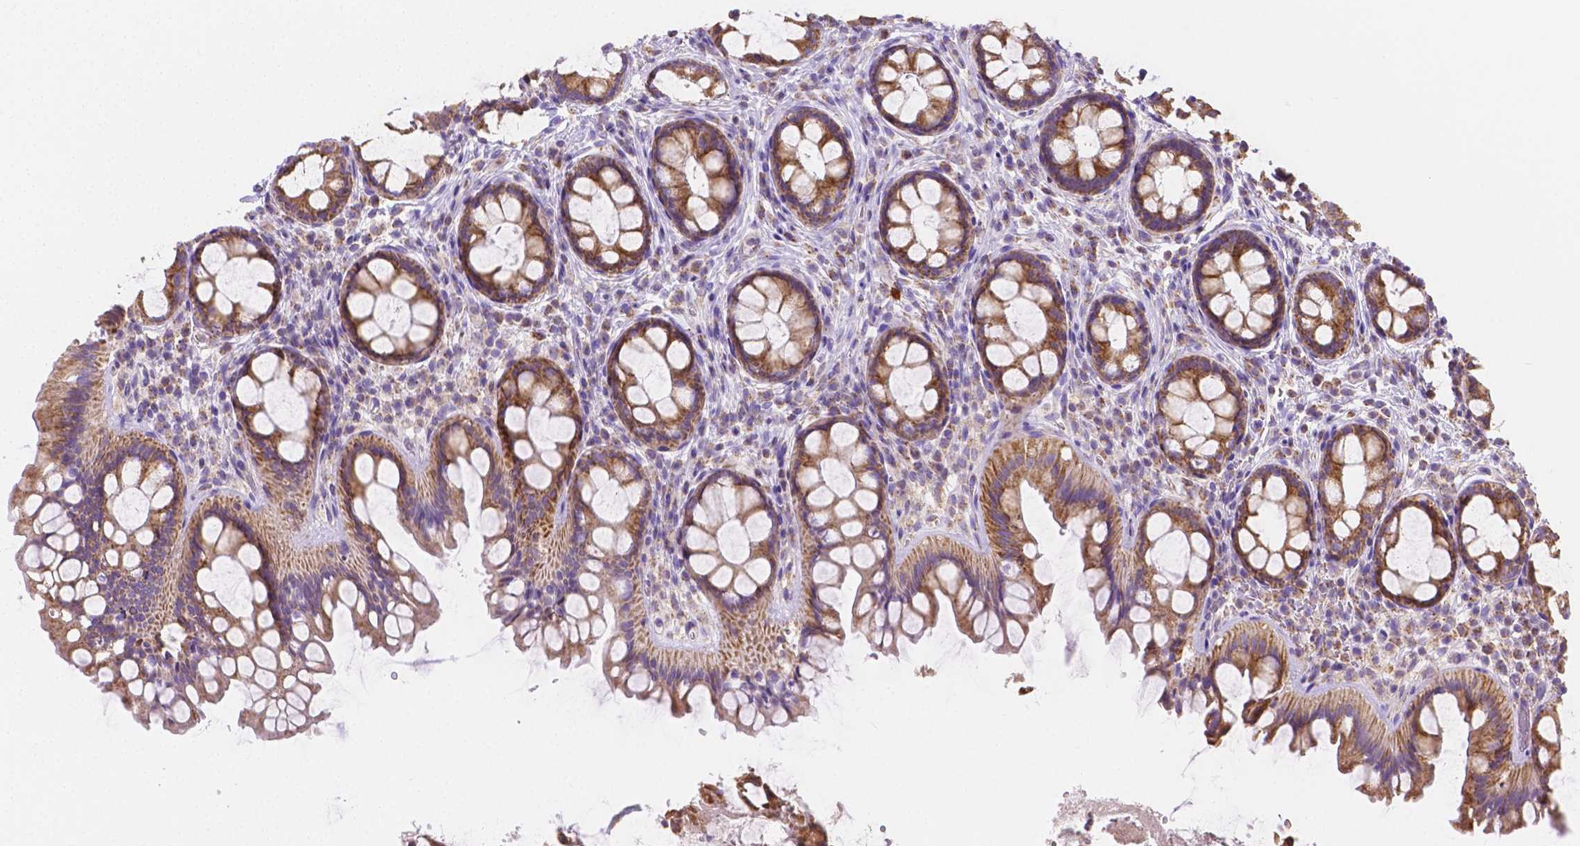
{"staining": {"intensity": "moderate", "quantity": ">75%", "location": "cytoplasmic/membranous"}, "tissue": "rectum", "cell_type": "Glandular cells", "image_type": "normal", "snomed": [{"axis": "morphology", "description": "Normal tissue, NOS"}, {"axis": "topography", "description": "Rectum"}], "caption": "This photomicrograph reveals immunohistochemistry (IHC) staining of normal rectum, with medium moderate cytoplasmic/membranous expression in about >75% of glandular cells.", "gene": "SGTB", "patient": {"sex": "female", "age": 69}}